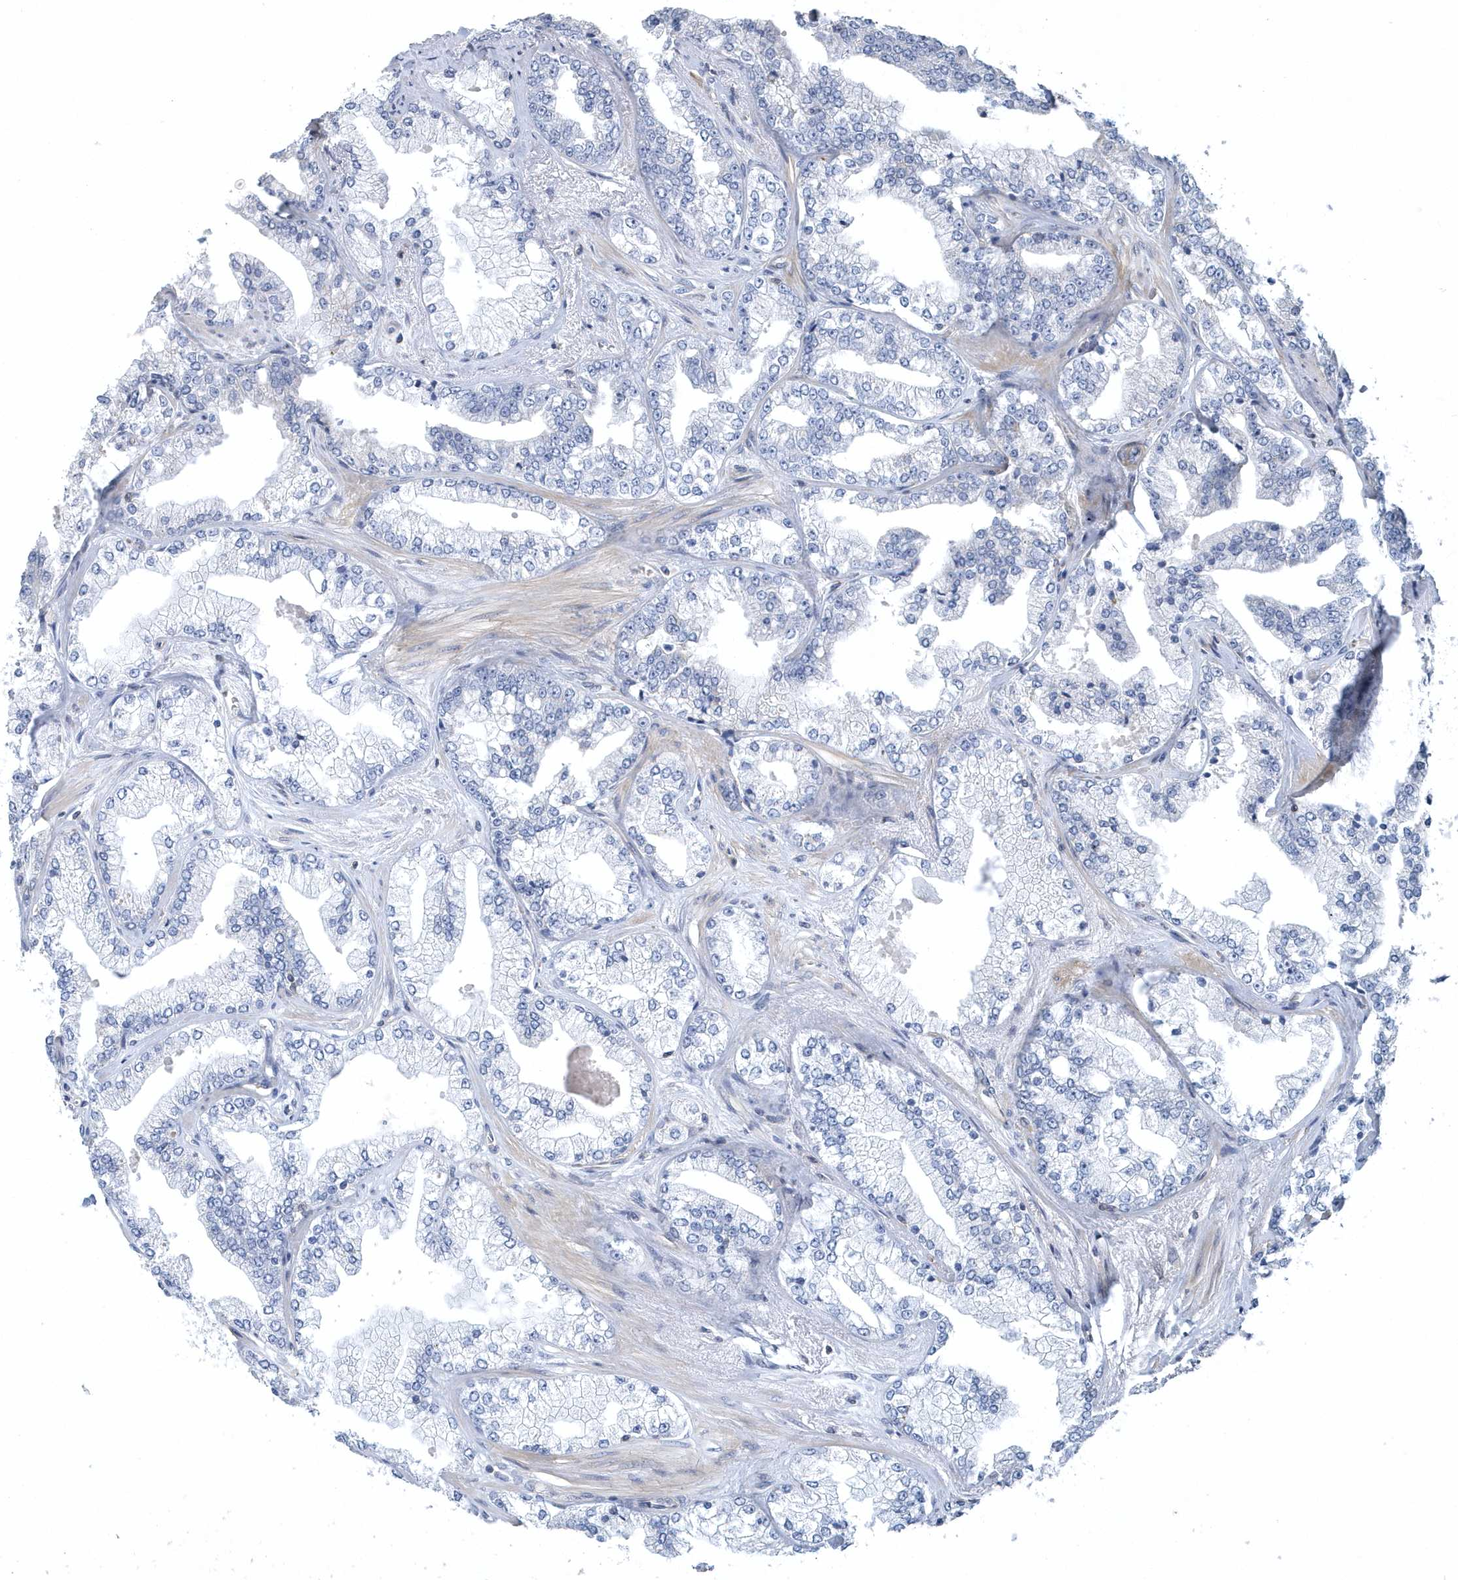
{"staining": {"intensity": "negative", "quantity": "none", "location": "none"}, "tissue": "prostate cancer", "cell_type": "Tumor cells", "image_type": "cancer", "snomed": [{"axis": "morphology", "description": "Adenocarcinoma, High grade"}, {"axis": "topography", "description": "Prostate"}], "caption": "A photomicrograph of human adenocarcinoma (high-grade) (prostate) is negative for staining in tumor cells. (Stains: DAB immunohistochemistry (IHC) with hematoxylin counter stain, Microscopy: brightfield microscopy at high magnification).", "gene": "ARAP2", "patient": {"sex": "male", "age": 71}}